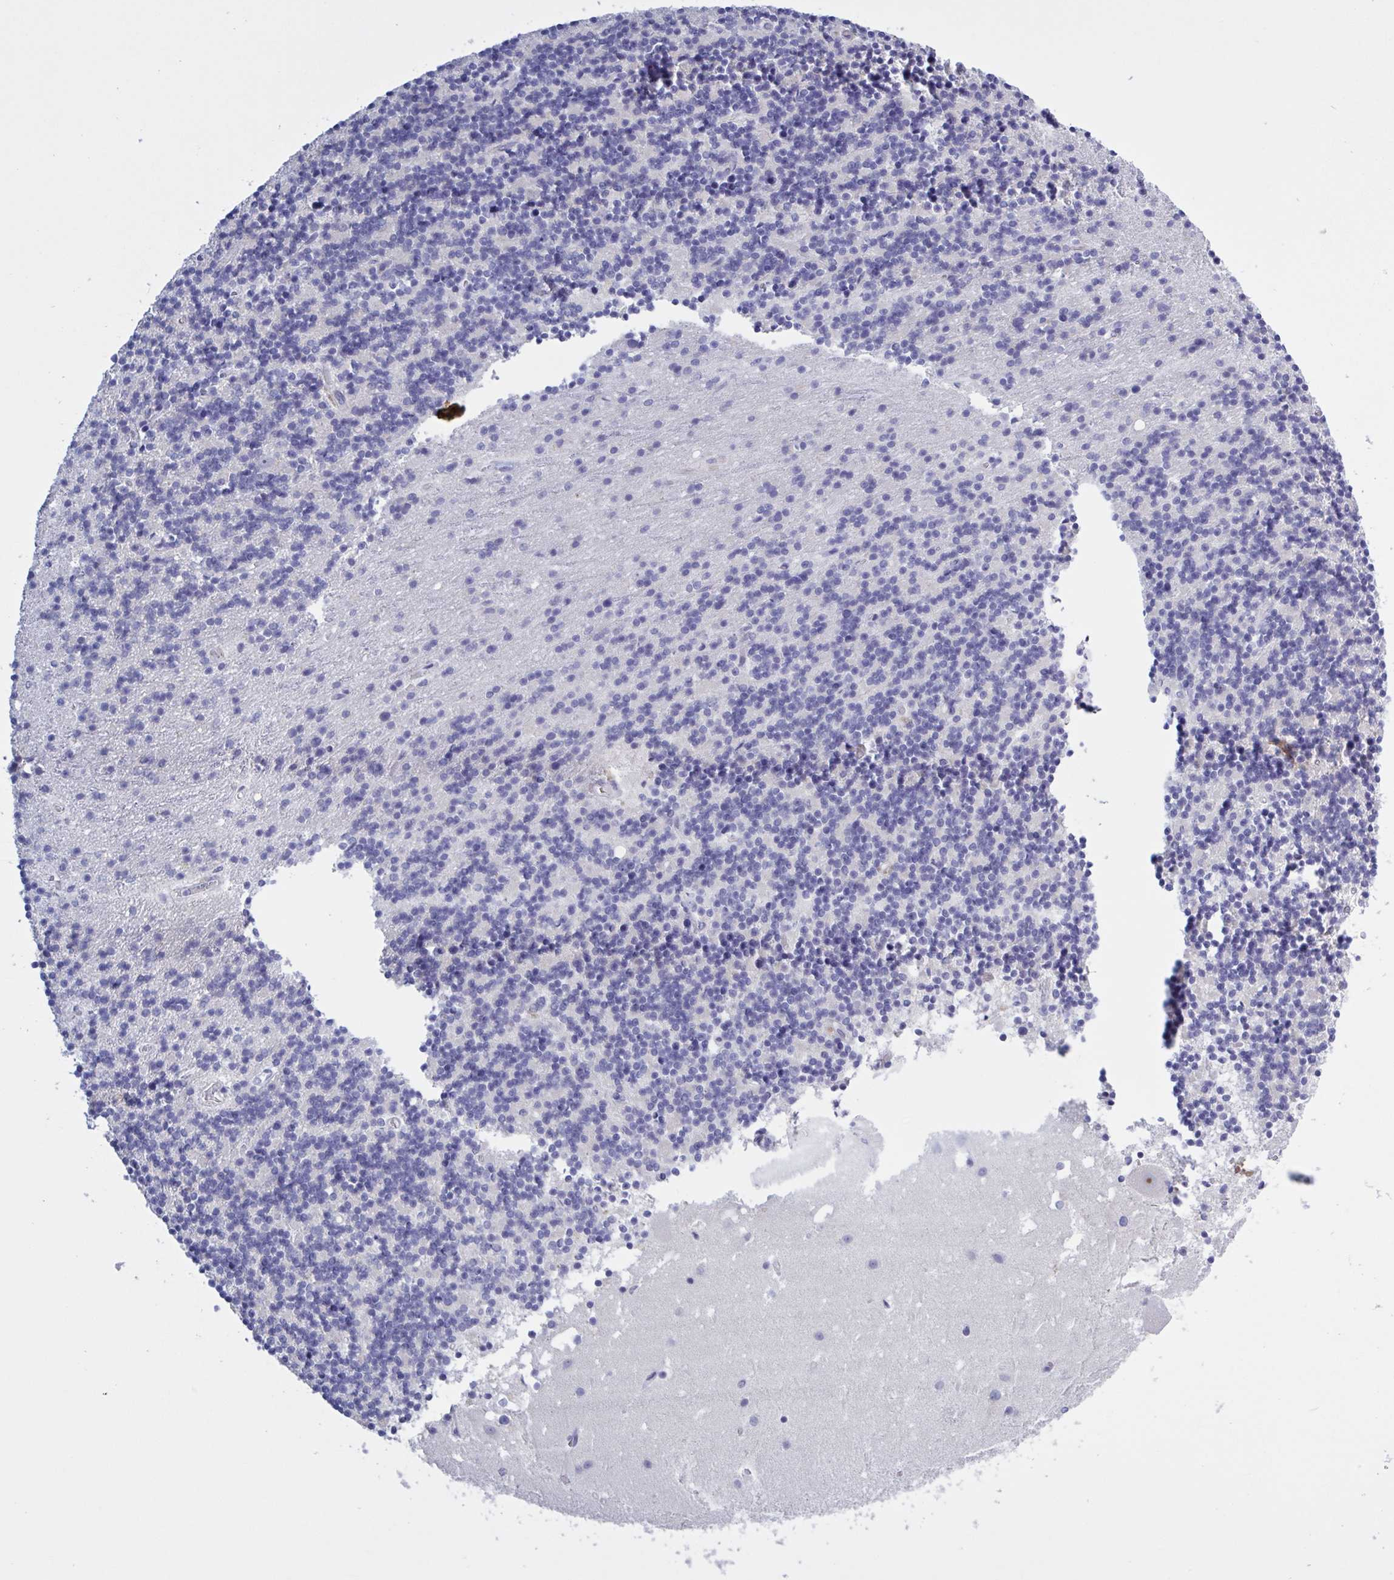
{"staining": {"intensity": "negative", "quantity": "none", "location": "none"}, "tissue": "cerebellum", "cell_type": "Cells in granular layer", "image_type": "normal", "snomed": [{"axis": "morphology", "description": "Normal tissue, NOS"}, {"axis": "topography", "description": "Cerebellum"}], "caption": "Photomicrograph shows no protein expression in cells in granular layer of benign cerebellum. Nuclei are stained in blue.", "gene": "ST14", "patient": {"sex": "male", "age": 54}}